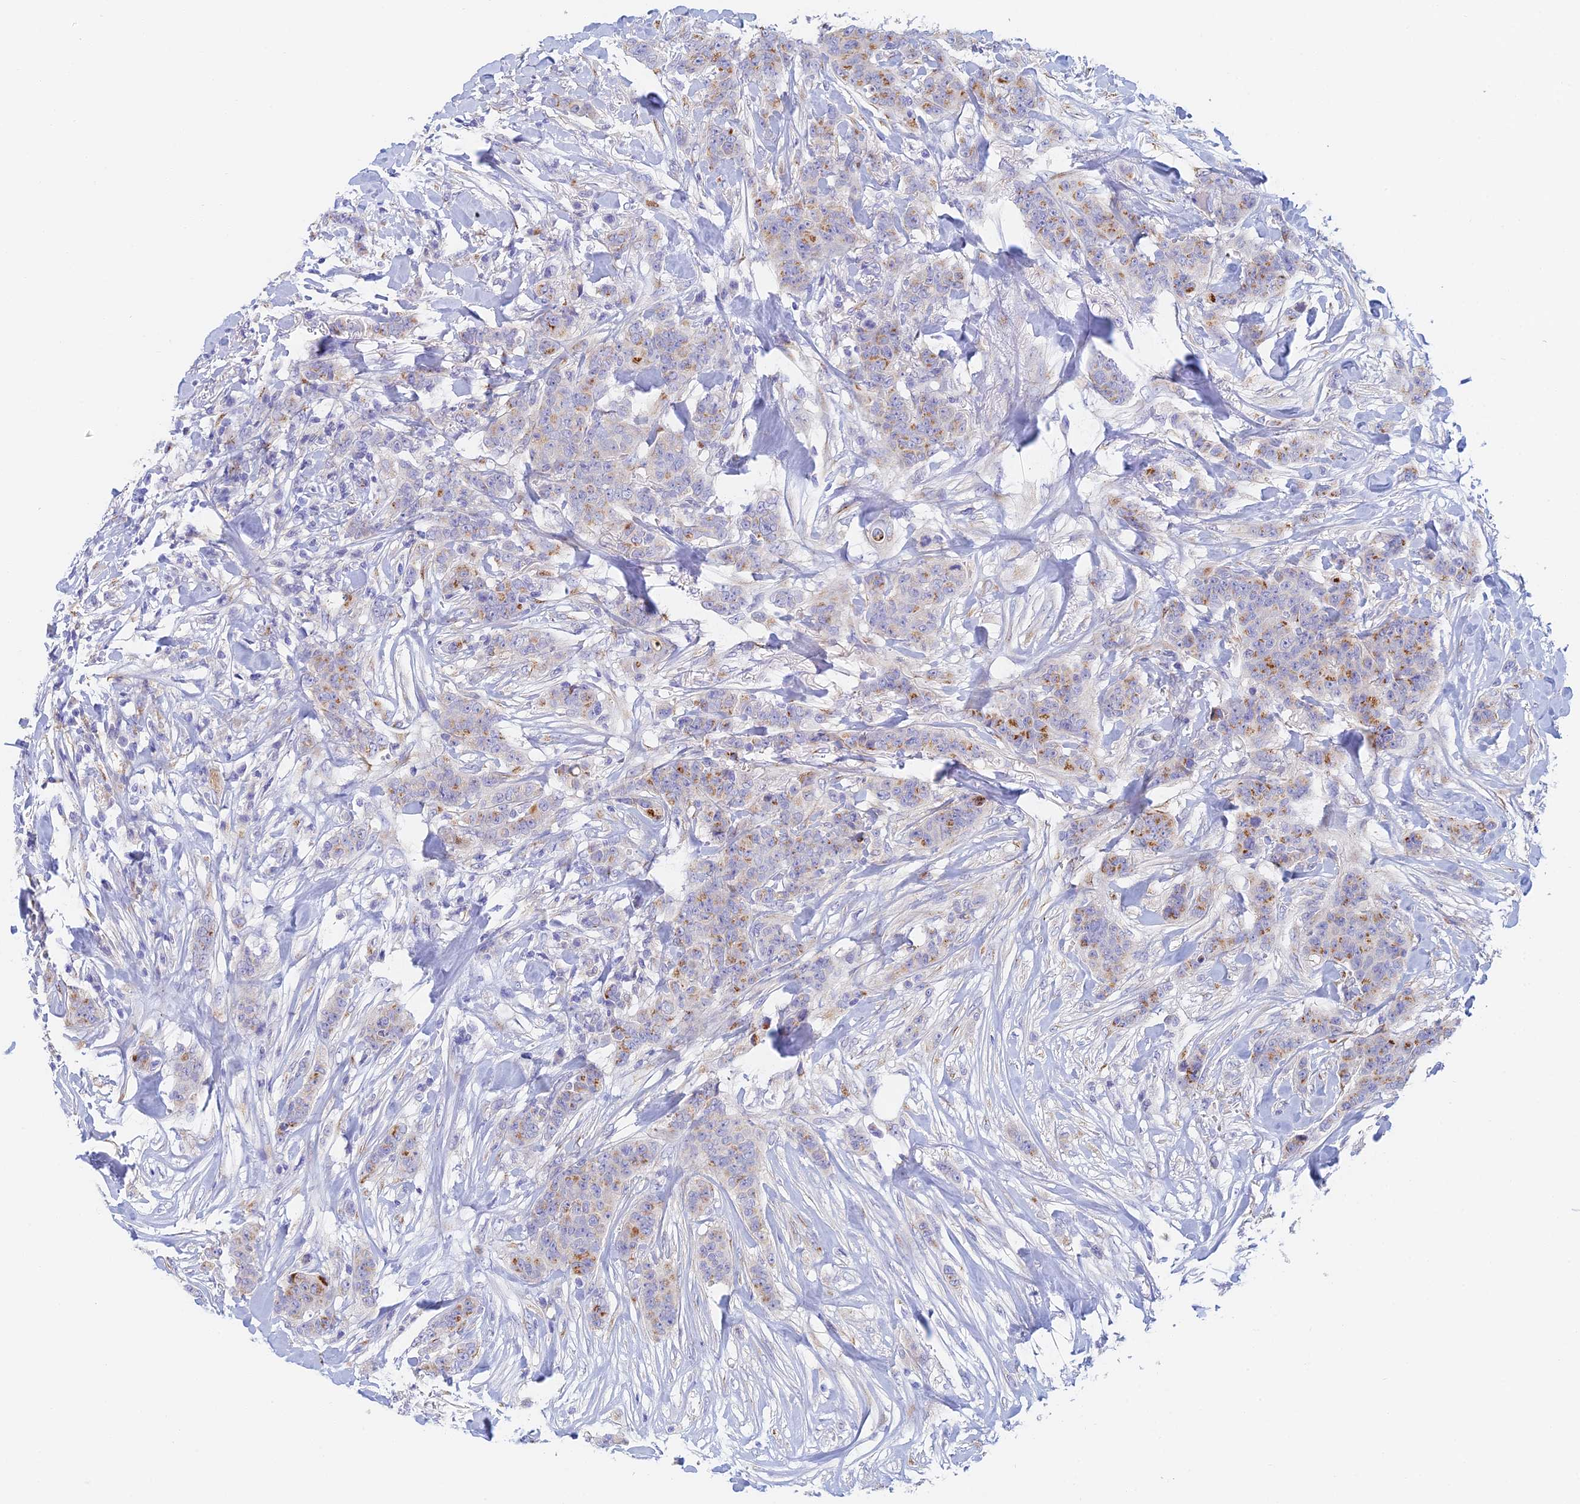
{"staining": {"intensity": "moderate", "quantity": "<25%", "location": "cytoplasmic/membranous"}, "tissue": "breast cancer", "cell_type": "Tumor cells", "image_type": "cancer", "snomed": [{"axis": "morphology", "description": "Duct carcinoma"}, {"axis": "topography", "description": "Breast"}], "caption": "IHC image of human breast invasive ductal carcinoma stained for a protein (brown), which displays low levels of moderate cytoplasmic/membranous positivity in about <25% of tumor cells.", "gene": "SLC24A3", "patient": {"sex": "female", "age": 40}}